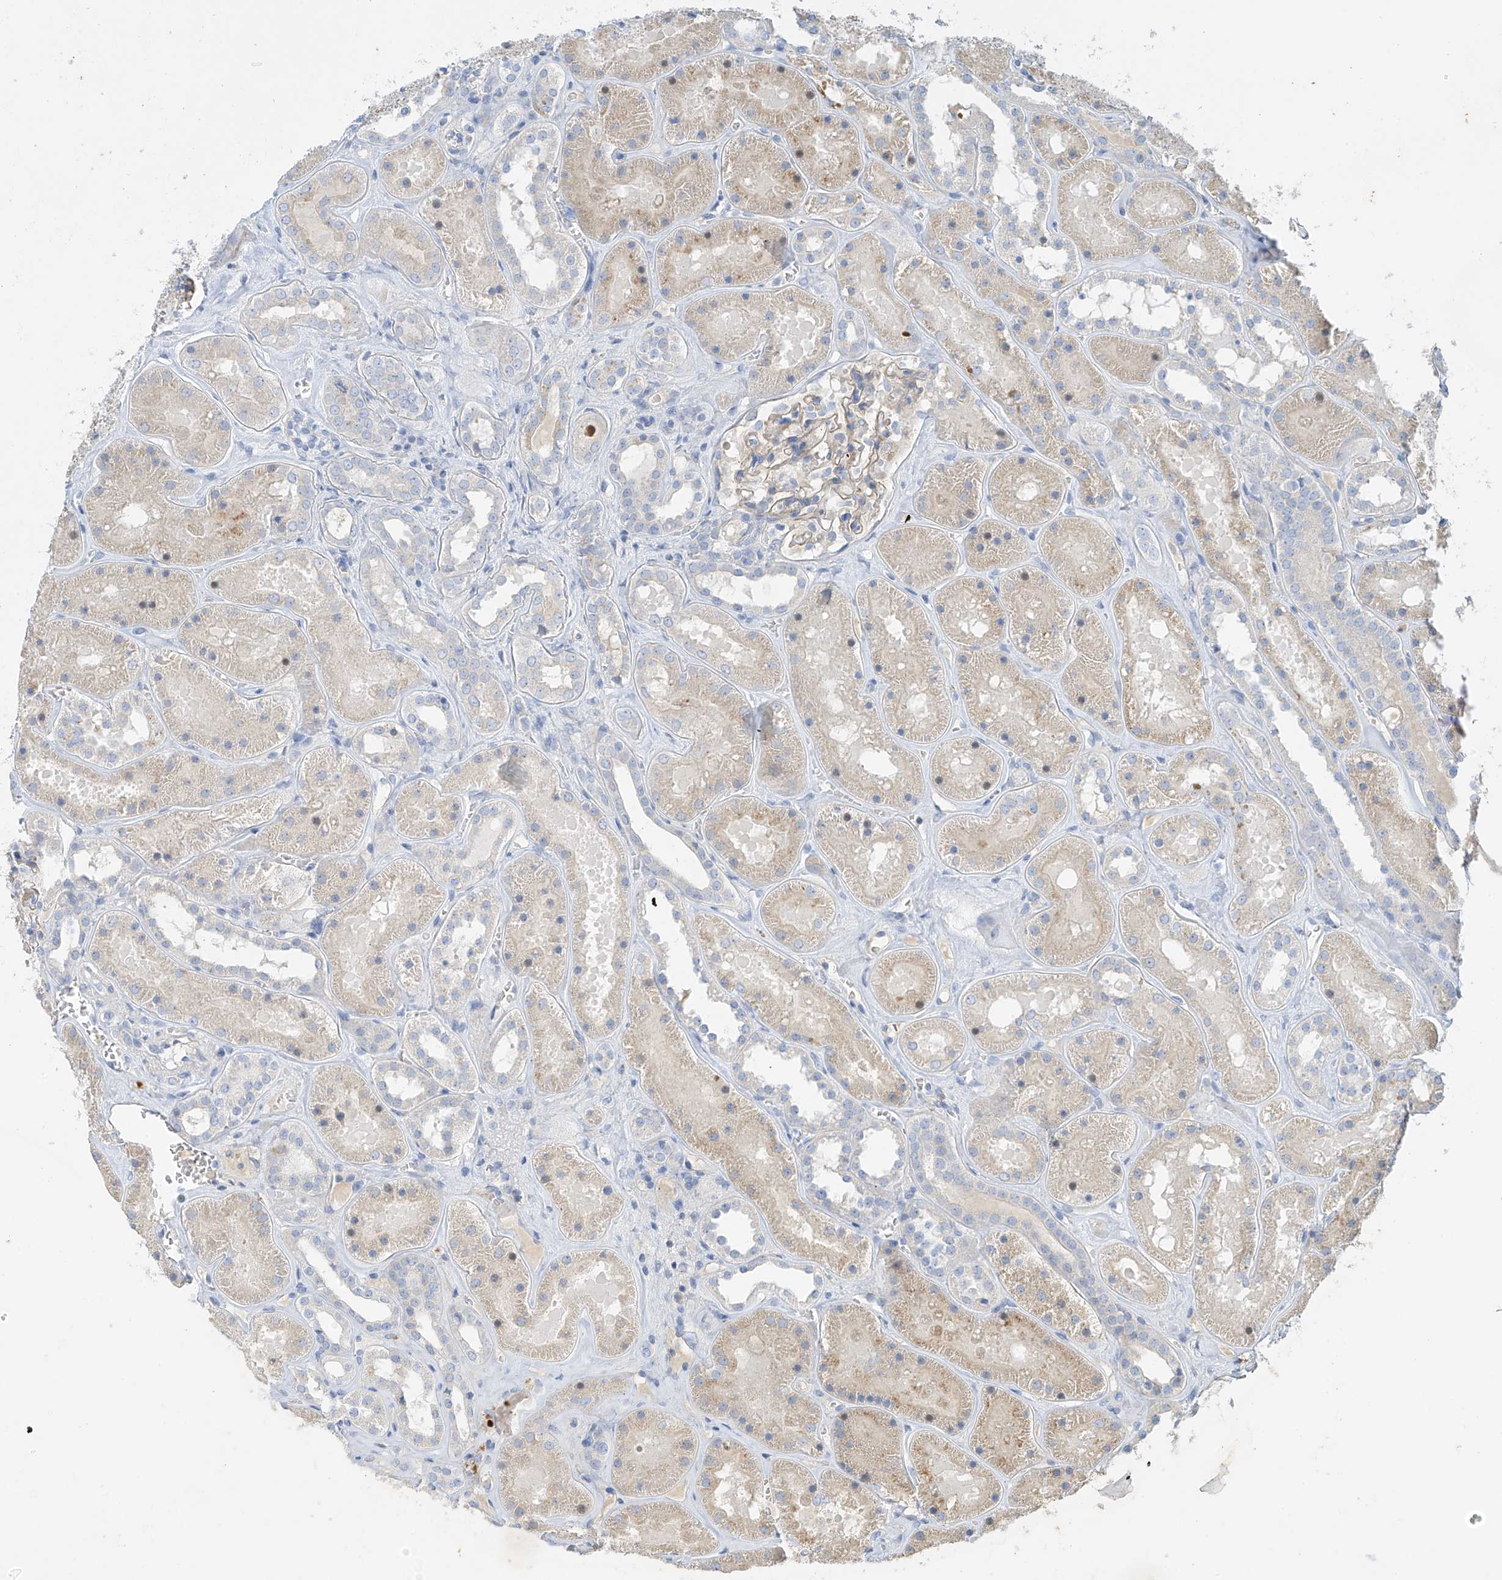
{"staining": {"intensity": "weak", "quantity": "25%-75%", "location": "cytoplasmic/membranous"}, "tissue": "kidney", "cell_type": "Cells in glomeruli", "image_type": "normal", "snomed": [{"axis": "morphology", "description": "Normal tissue, NOS"}, {"axis": "topography", "description": "Kidney"}], "caption": "Benign kidney demonstrates weak cytoplasmic/membranous expression in approximately 25%-75% of cells in glomeruli.", "gene": "PRSS12", "patient": {"sex": "female", "age": 41}}